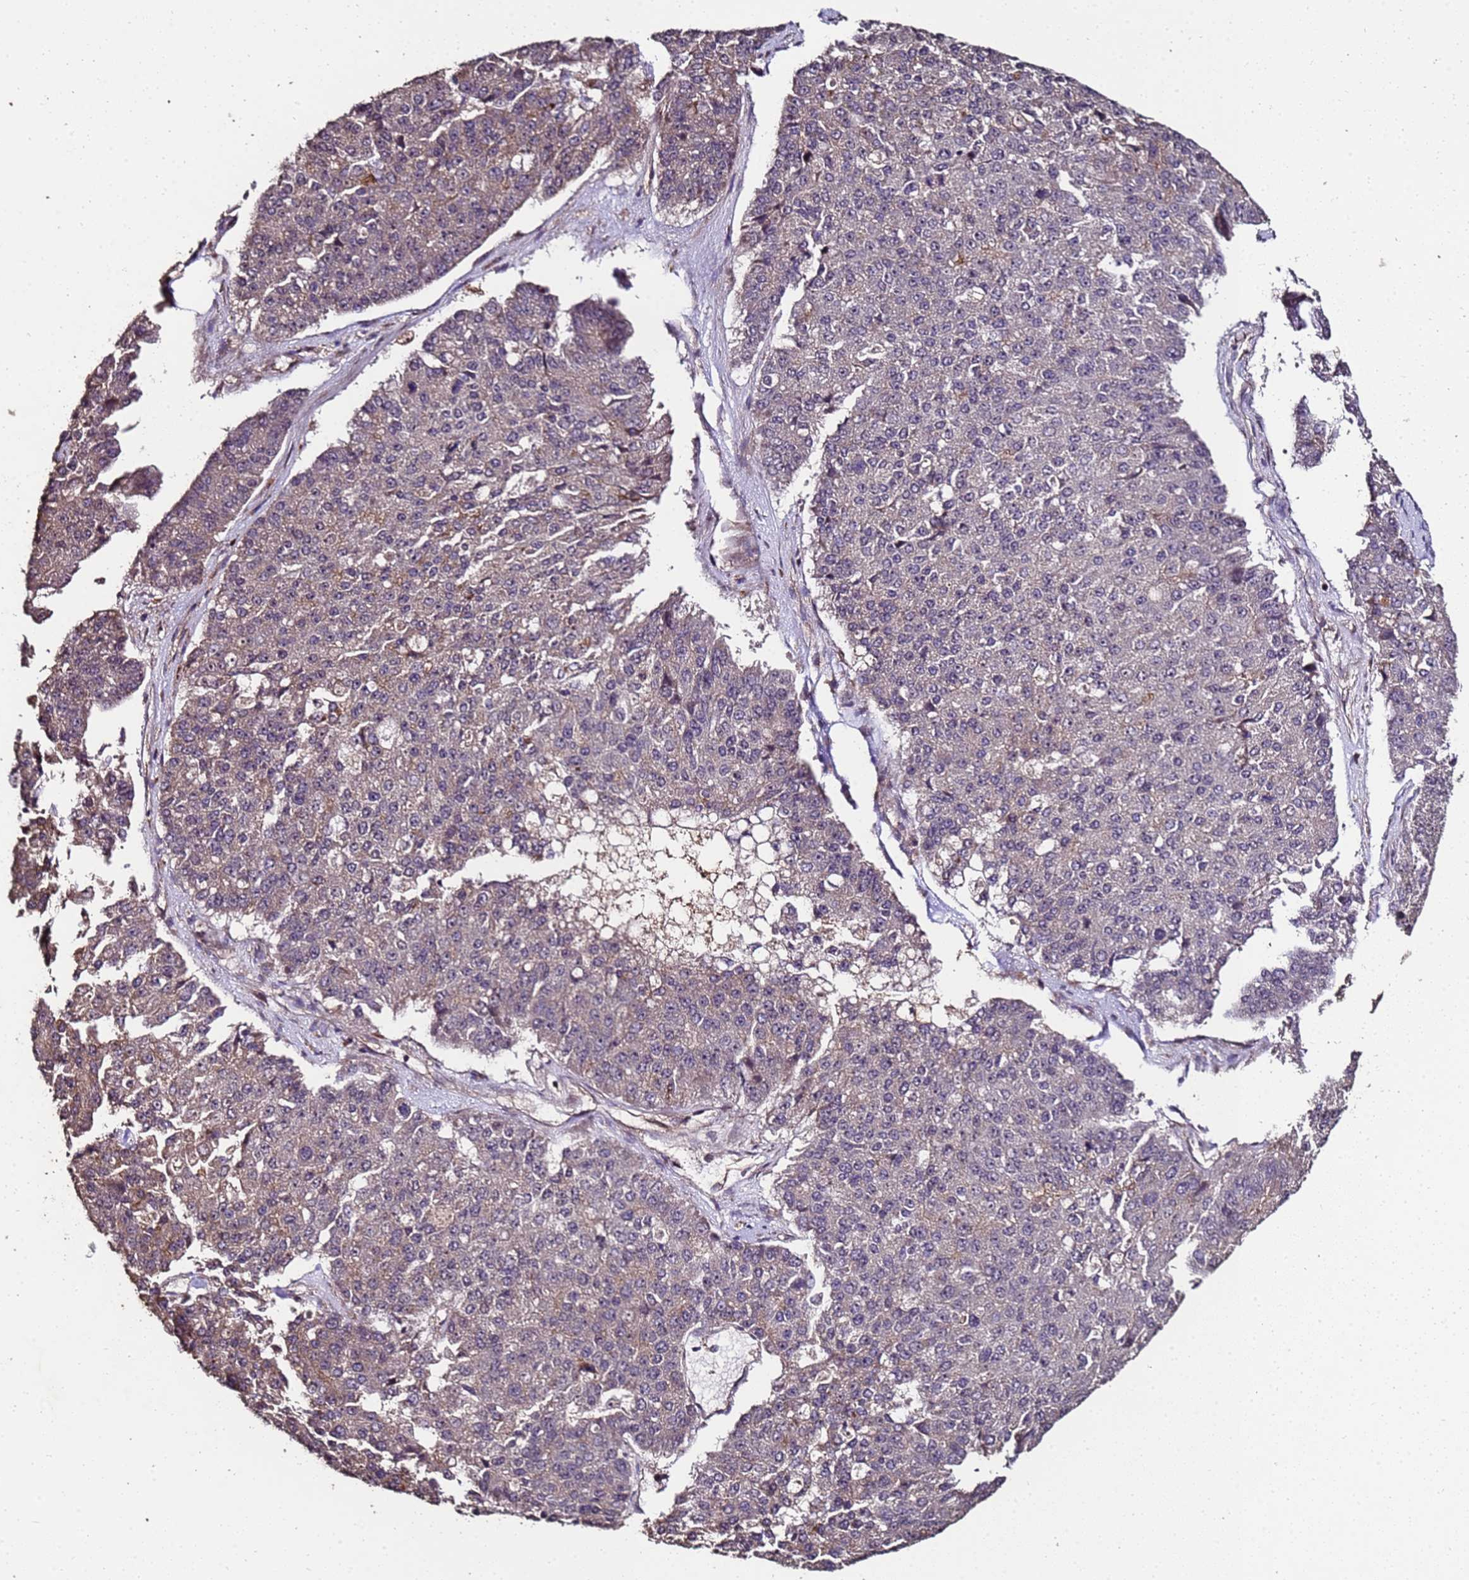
{"staining": {"intensity": "weak", "quantity": "<25%", "location": "cytoplasmic/membranous"}, "tissue": "pancreatic cancer", "cell_type": "Tumor cells", "image_type": "cancer", "snomed": [{"axis": "morphology", "description": "Adenocarcinoma, NOS"}, {"axis": "topography", "description": "Pancreas"}], "caption": "This is a micrograph of immunohistochemistry (IHC) staining of adenocarcinoma (pancreatic), which shows no expression in tumor cells.", "gene": "PRODH", "patient": {"sex": "male", "age": 50}}